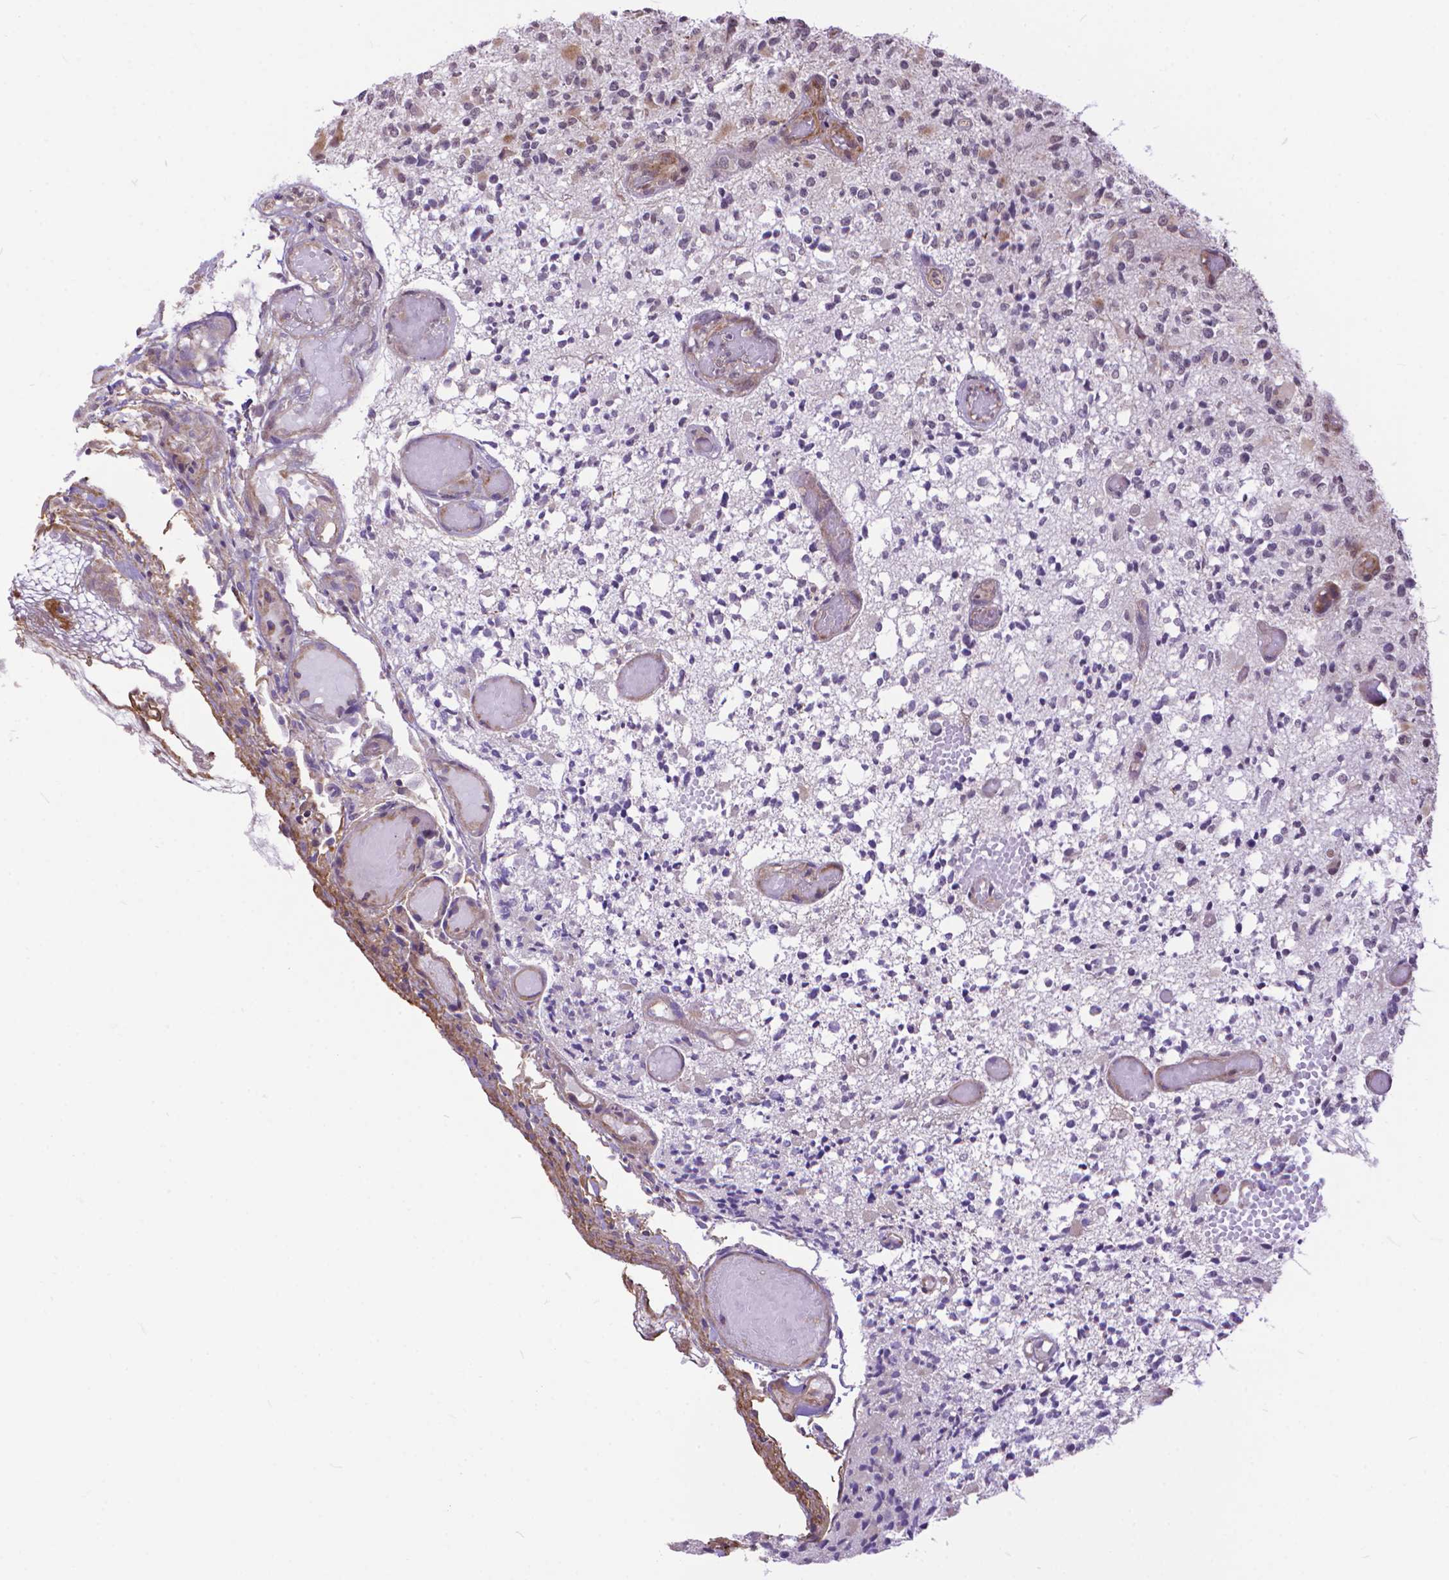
{"staining": {"intensity": "negative", "quantity": "none", "location": "none"}, "tissue": "glioma", "cell_type": "Tumor cells", "image_type": "cancer", "snomed": [{"axis": "morphology", "description": "Glioma, malignant, High grade"}, {"axis": "topography", "description": "Brain"}], "caption": "Glioma was stained to show a protein in brown. There is no significant positivity in tumor cells. (Brightfield microscopy of DAB immunohistochemistry at high magnification).", "gene": "TMEM135", "patient": {"sex": "female", "age": 63}}